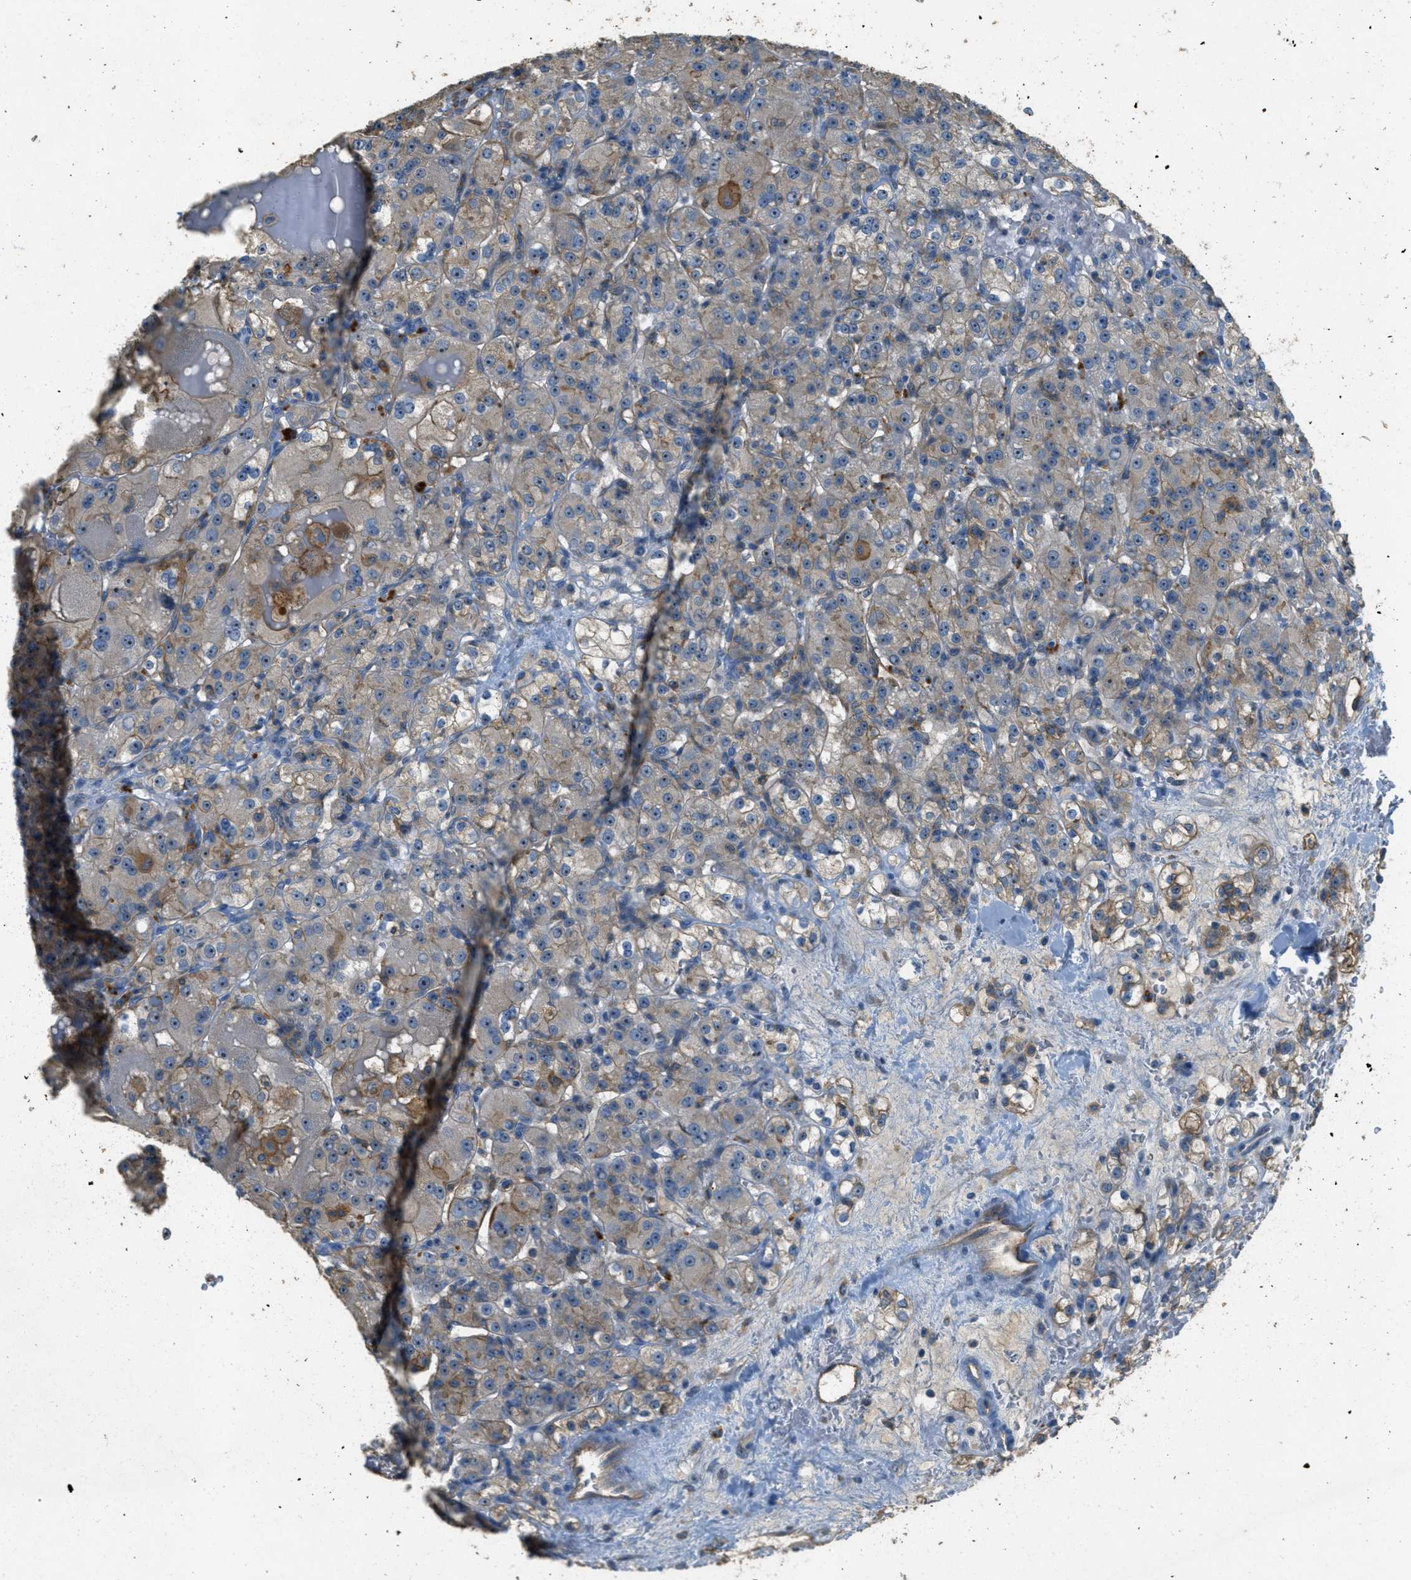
{"staining": {"intensity": "weak", "quantity": "25%-75%", "location": "cytoplasmic/membranous,nuclear"}, "tissue": "renal cancer", "cell_type": "Tumor cells", "image_type": "cancer", "snomed": [{"axis": "morphology", "description": "Normal tissue, NOS"}, {"axis": "morphology", "description": "Adenocarcinoma, NOS"}, {"axis": "topography", "description": "Kidney"}], "caption": "Protein analysis of adenocarcinoma (renal) tissue shows weak cytoplasmic/membranous and nuclear staining in approximately 25%-75% of tumor cells.", "gene": "OSMR", "patient": {"sex": "male", "age": 61}}